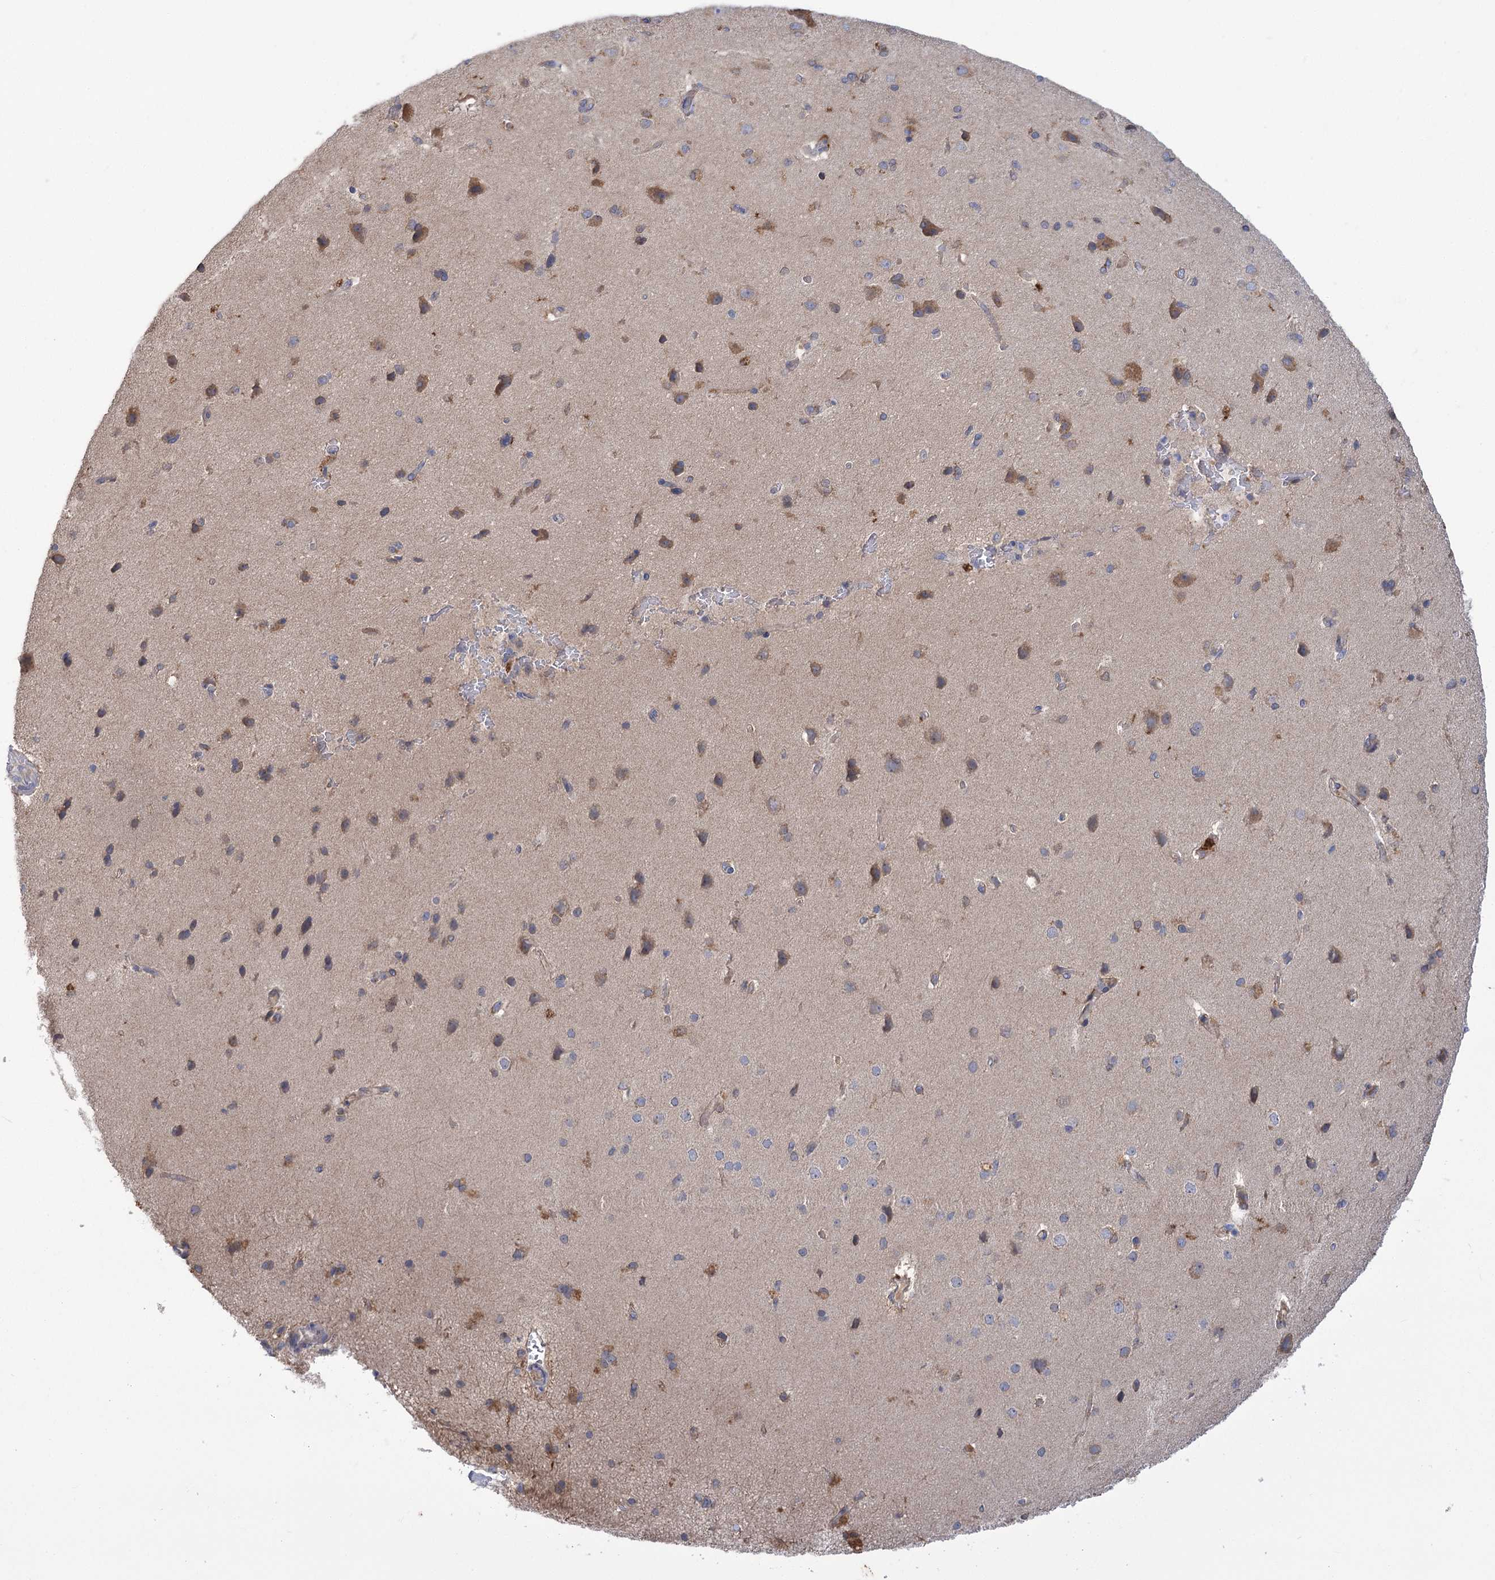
{"staining": {"intensity": "negative", "quantity": "none", "location": "none"}, "tissue": "cerebral cortex", "cell_type": "Endothelial cells", "image_type": "normal", "snomed": [{"axis": "morphology", "description": "Normal tissue, NOS"}, {"axis": "topography", "description": "Cerebral cortex"}], "caption": "Micrograph shows no significant protein positivity in endothelial cells of unremarkable cerebral cortex.", "gene": "PBLD", "patient": {"sex": "male", "age": 62}}